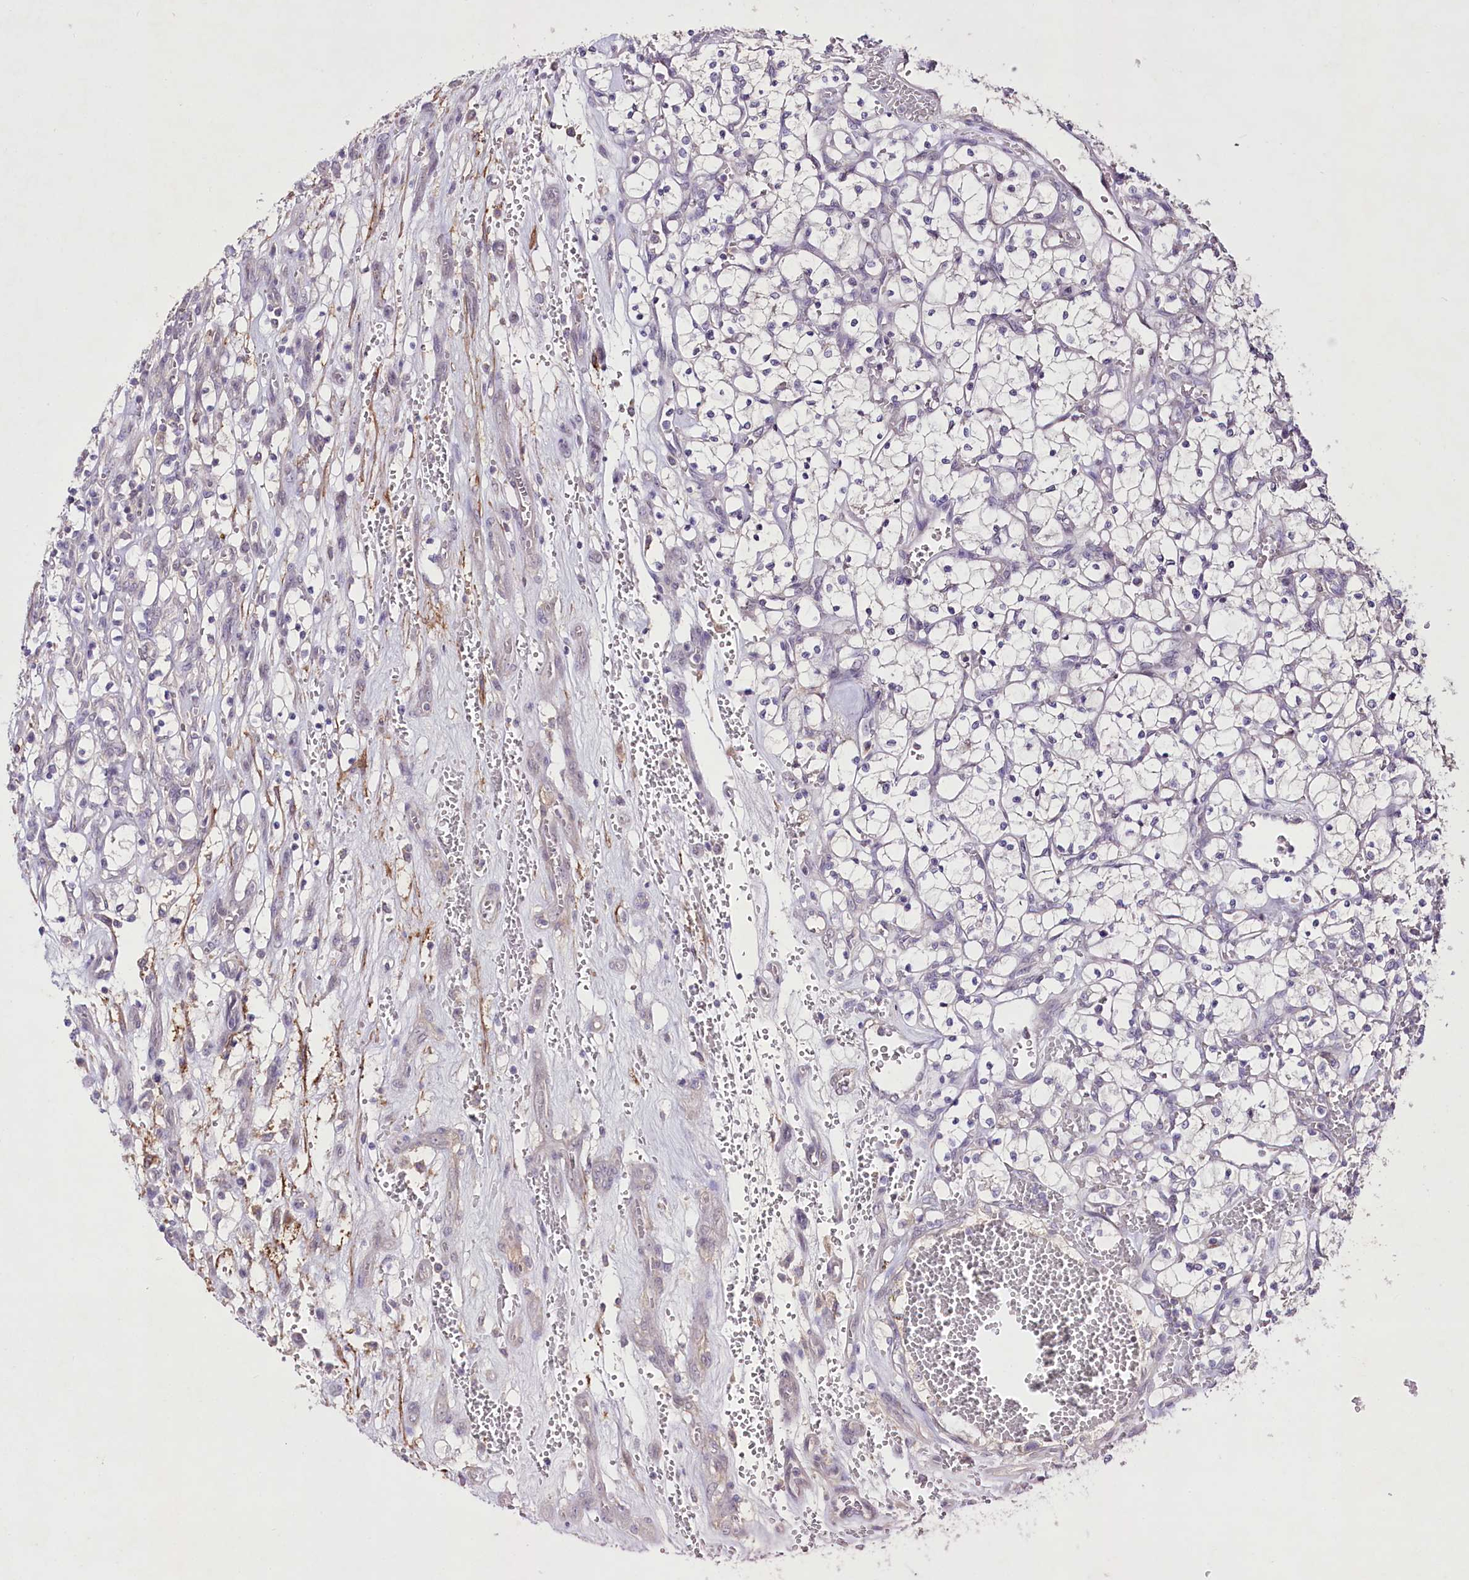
{"staining": {"intensity": "negative", "quantity": "none", "location": "none"}, "tissue": "renal cancer", "cell_type": "Tumor cells", "image_type": "cancer", "snomed": [{"axis": "morphology", "description": "Adenocarcinoma, NOS"}, {"axis": "topography", "description": "Kidney"}], "caption": "DAB (3,3'-diaminobenzidine) immunohistochemical staining of adenocarcinoma (renal) reveals no significant expression in tumor cells. (DAB immunohistochemistry, high magnification).", "gene": "ENPP1", "patient": {"sex": "female", "age": 69}}